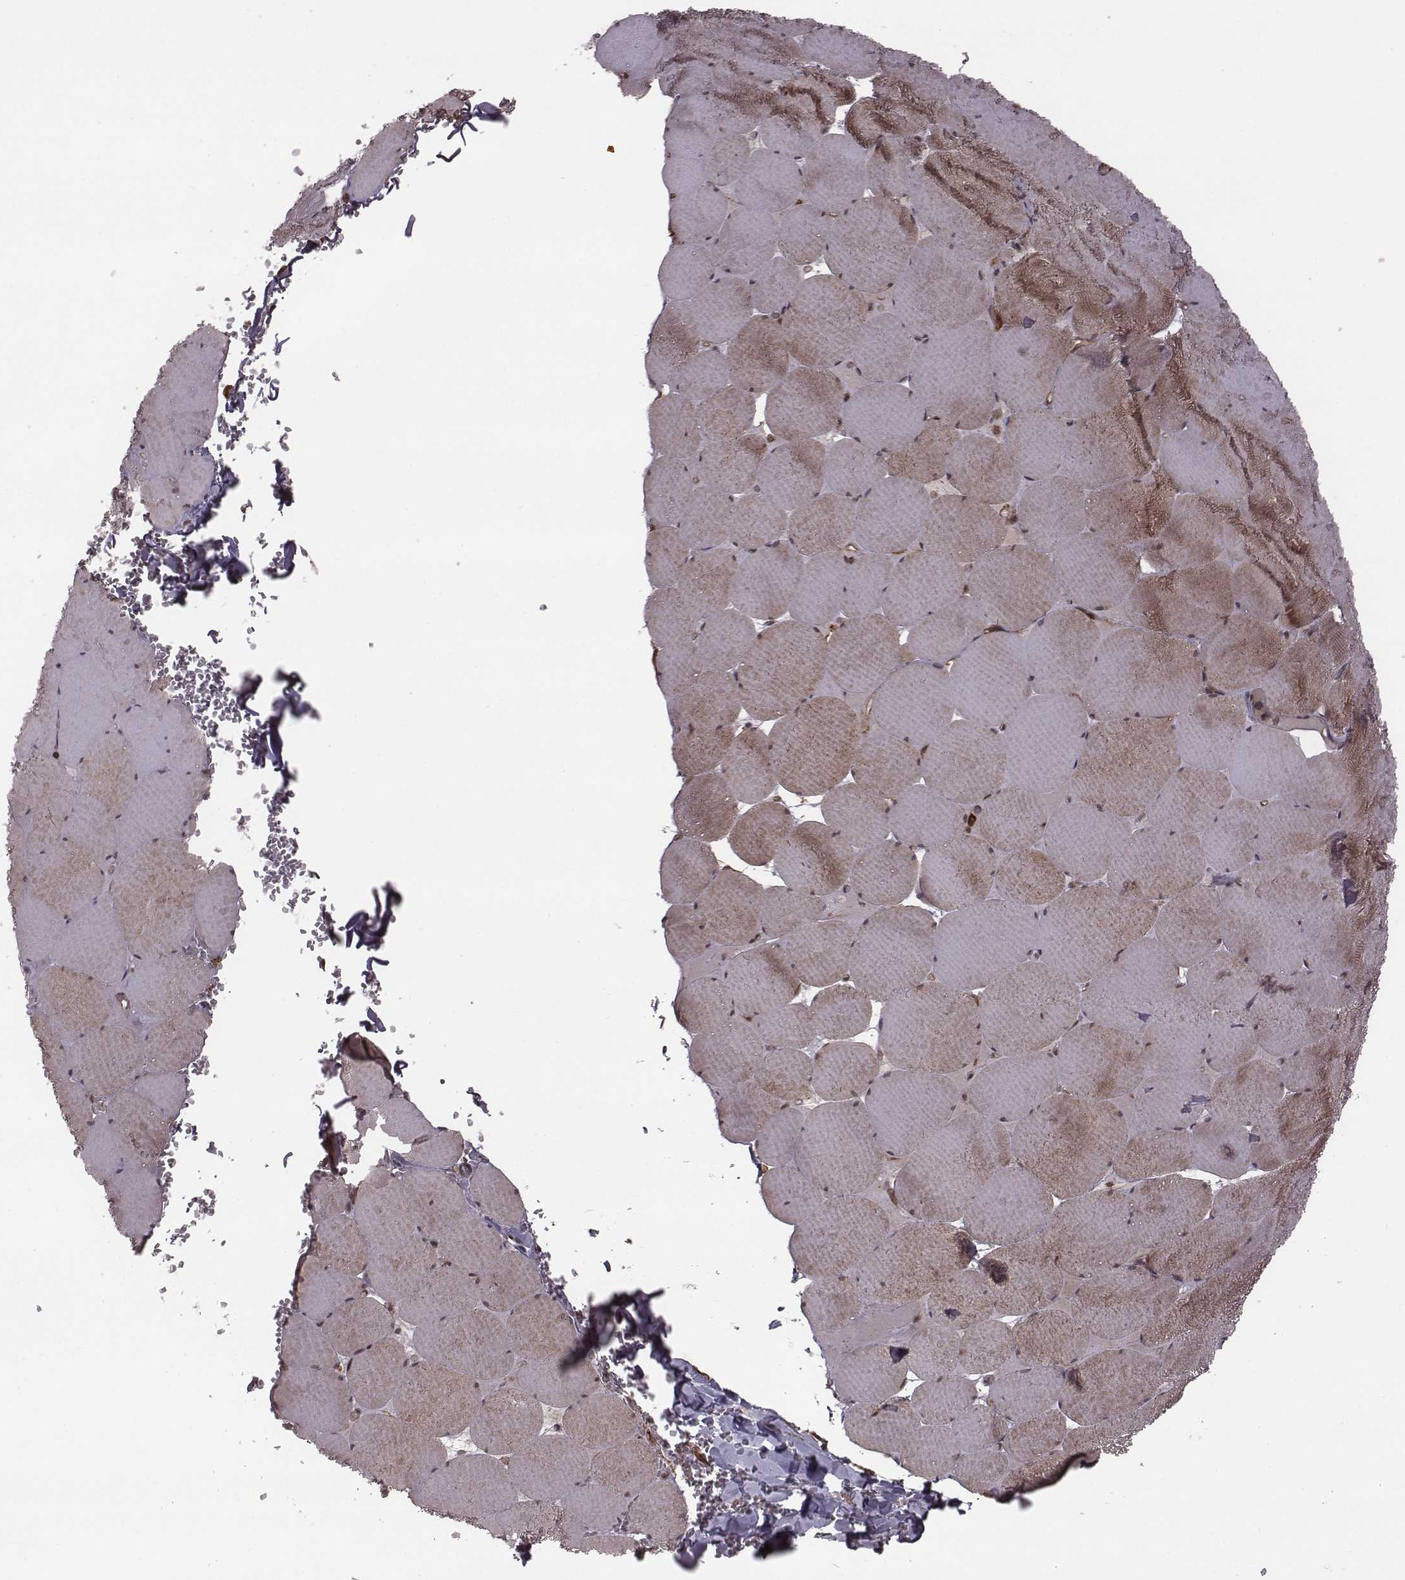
{"staining": {"intensity": "moderate", "quantity": "25%-75%", "location": "cytoplasmic/membranous,nuclear"}, "tissue": "skeletal muscle", "cell_type": "Myocytes", "image_type": "normal", "snomed": [{"axis": "morphology", "description": "Normal tissue, NOS"}, {"axis": "morphology", "description": "Malignant melanoma, Metastatic site"}, {"axis": "topography", "description": "Skeletal muscle"}], "caption": "Benign skeletal muscle was stained to show a protein in brown. There is medium levels of moderate cytoplasmic/membranous,nuclear staining in about 25%-75% of myocytes.", "gene": "RPL3", "patient": {"sex": "male", "age": 50}}